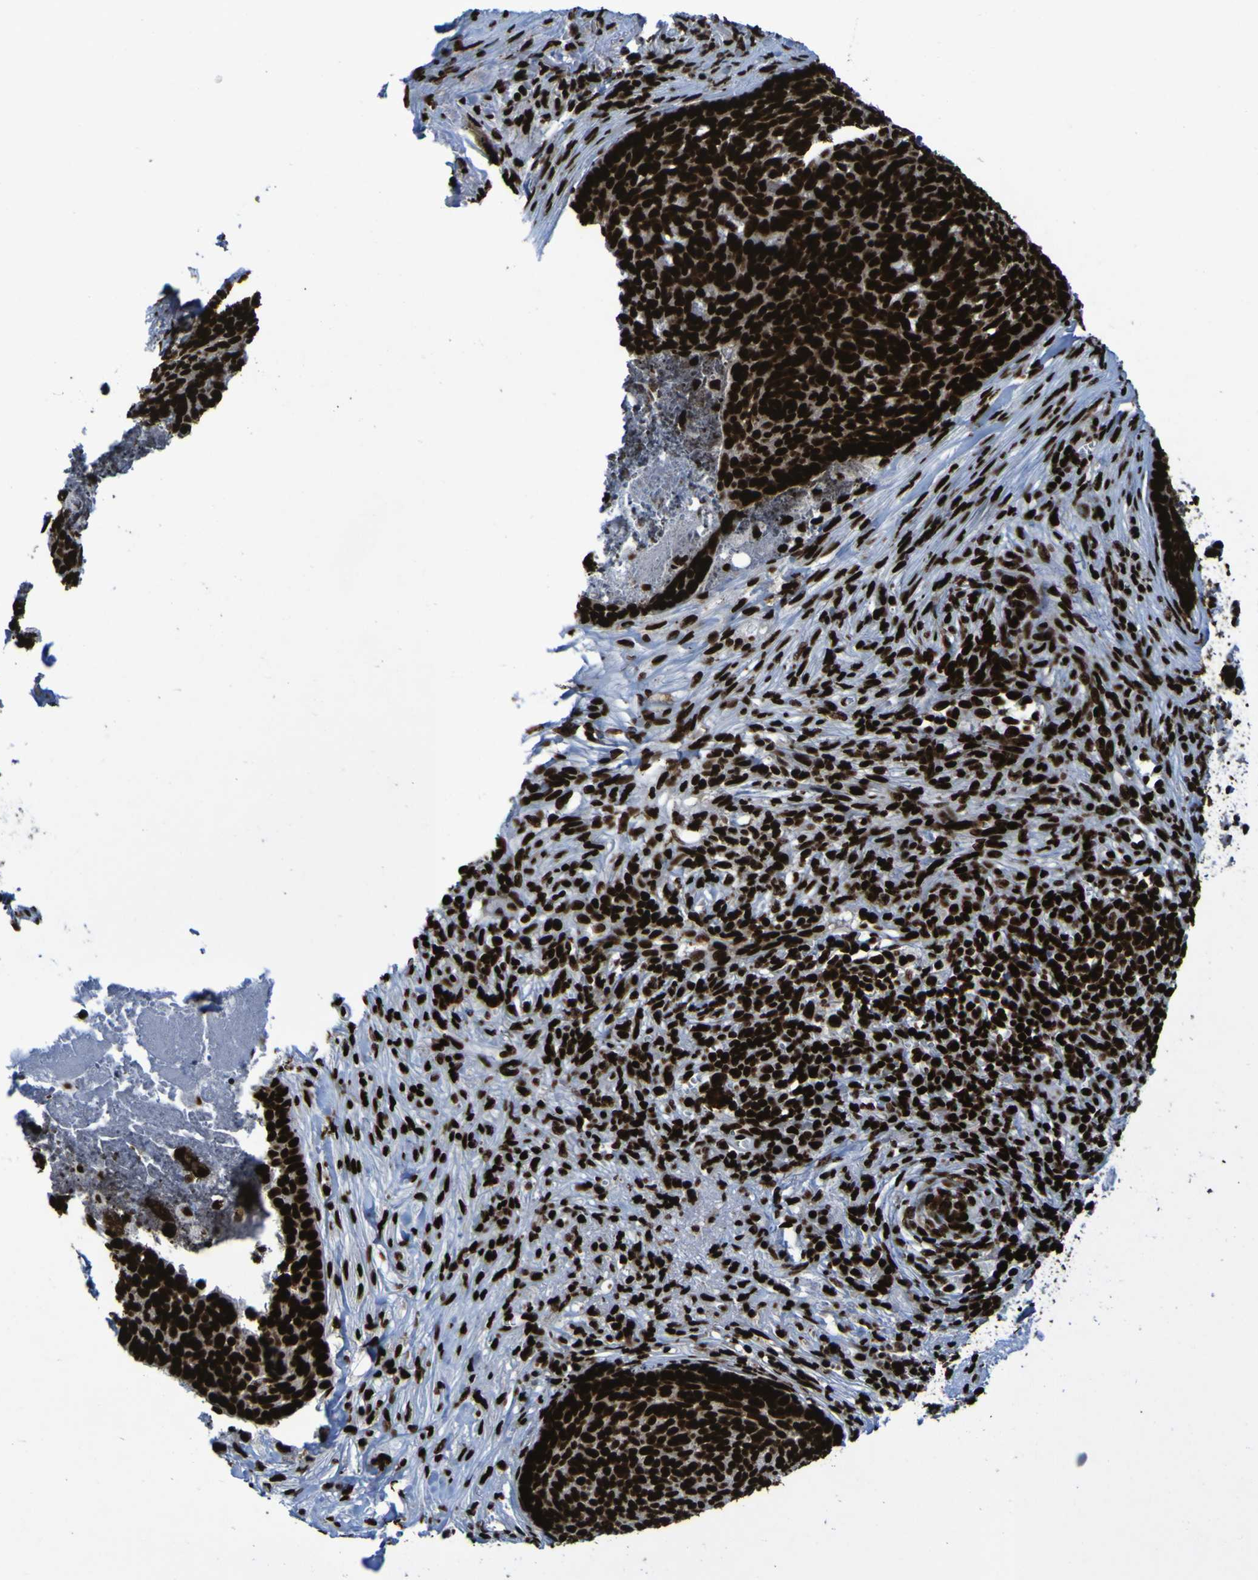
{"staining": {"intensity": "strong", "quantity": ">75%", "location": "nuclear"}, "tissue": "skin cancer", "cell_type": "Tumor cells", "image_type": "cancer", "snomed": [{"axis": "morphology", "description": "Basal cell carcinoma"}, {"axis": "topography", "description": "Skin"}], "caption": "Strong nuclear positivity for a protein is present in about >75% of tumor cells of skin basal cell carcinoma using immunohistochemistry.", "gene": "NPM1", "patient": {"sex": "male", "age": 84}}